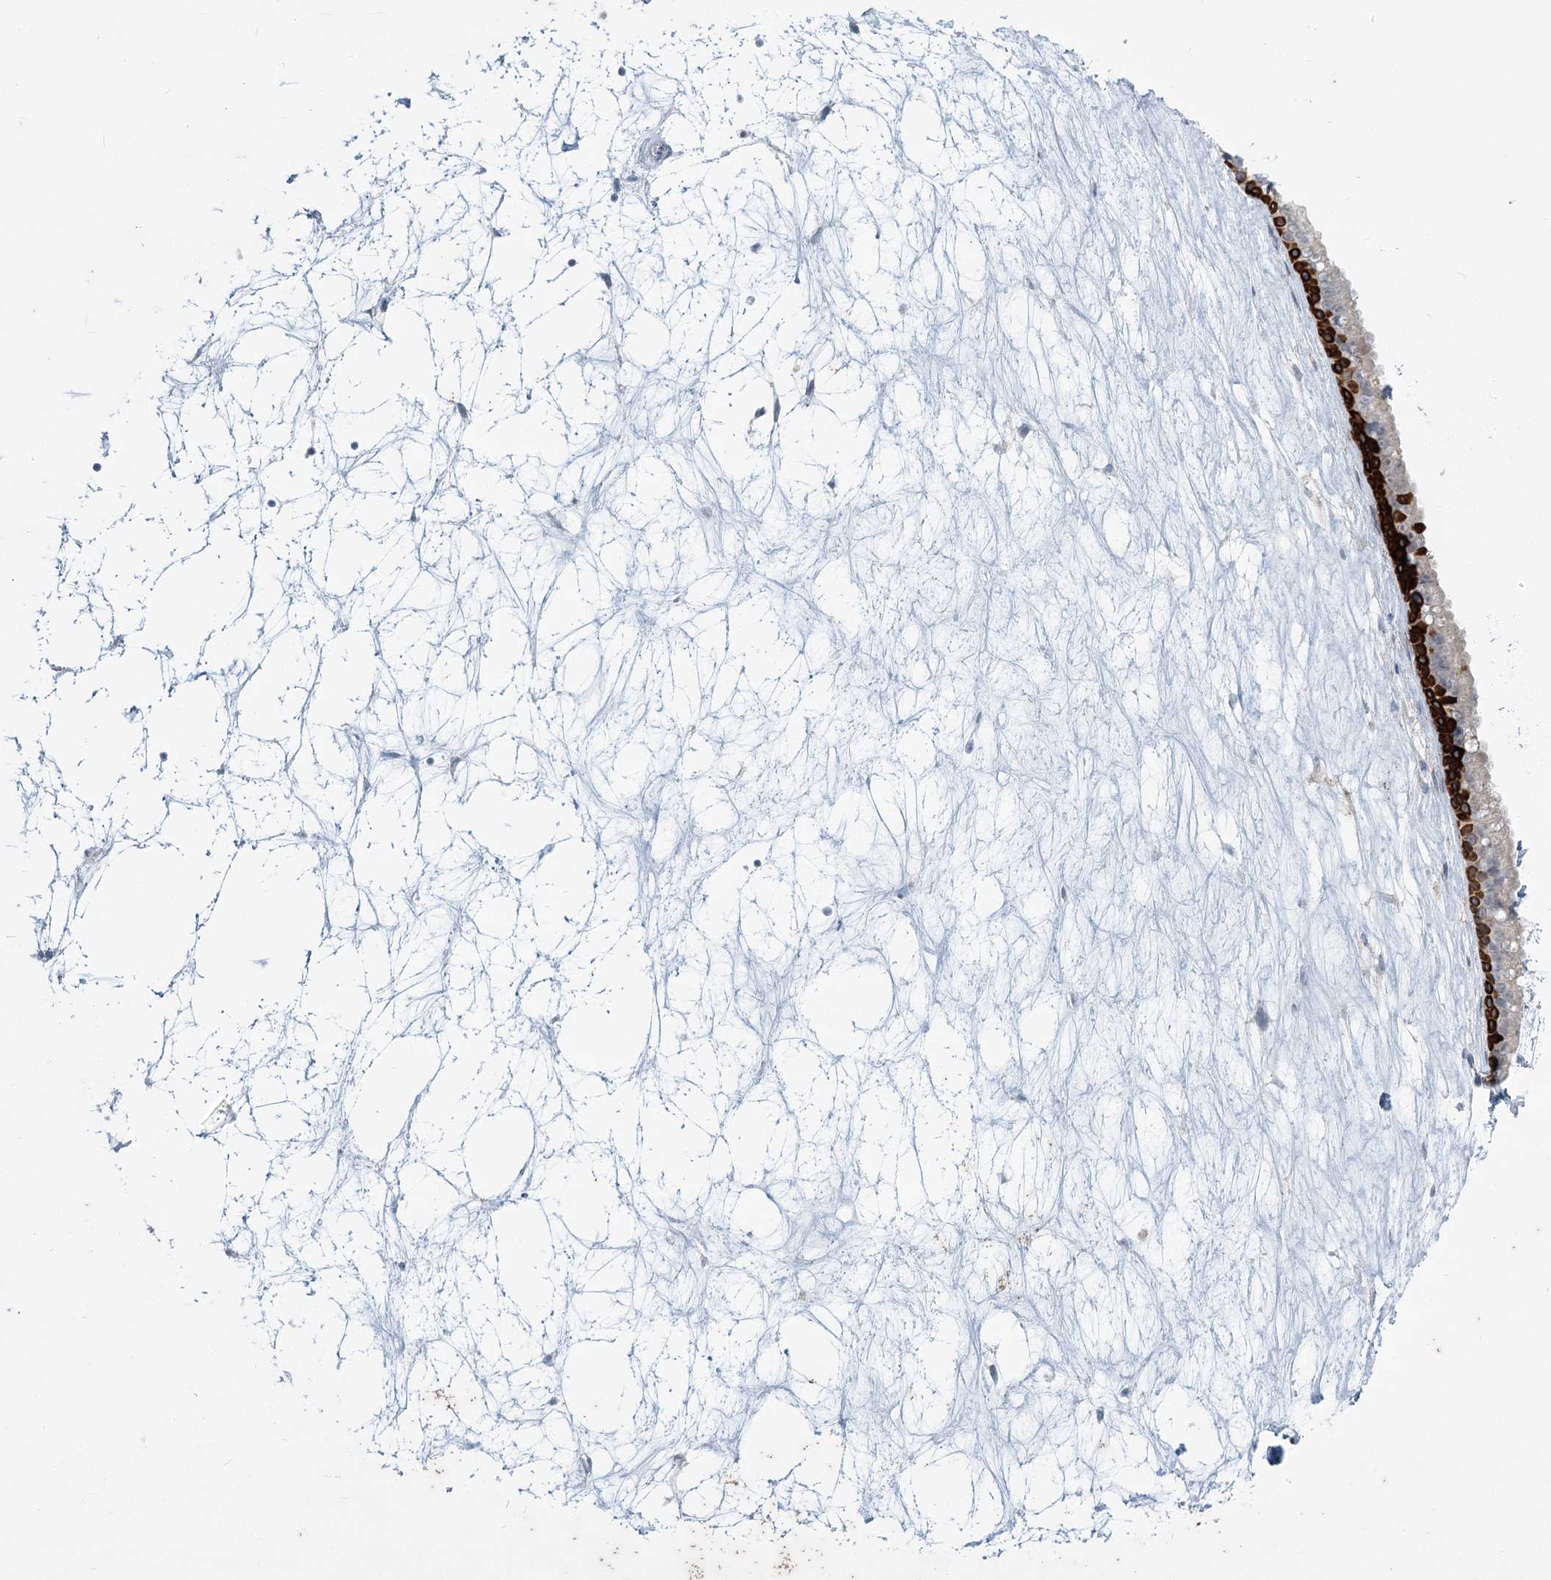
{"staining": {"intensity": "strong", "quantity": "25%-75%", "location": "cytoplasmic/membranous"}, "tissue": "nasopharynx", "cell_type": "Respiratory epithelial cells", "image_type": "normal", "snomed": [{"axis": "morphology", "description": "Normal tissue, NOS"}, {"axis": "topography", "description": "Nasopharynx"}], "caption": "Strong cytoplasmic/membranous positivity is identified in about 25%-75% of respiratory epithelial cells in benign nasopharynx.", "gene": "ABITRAM", "patient": {"sex": "male", "age": 64}}